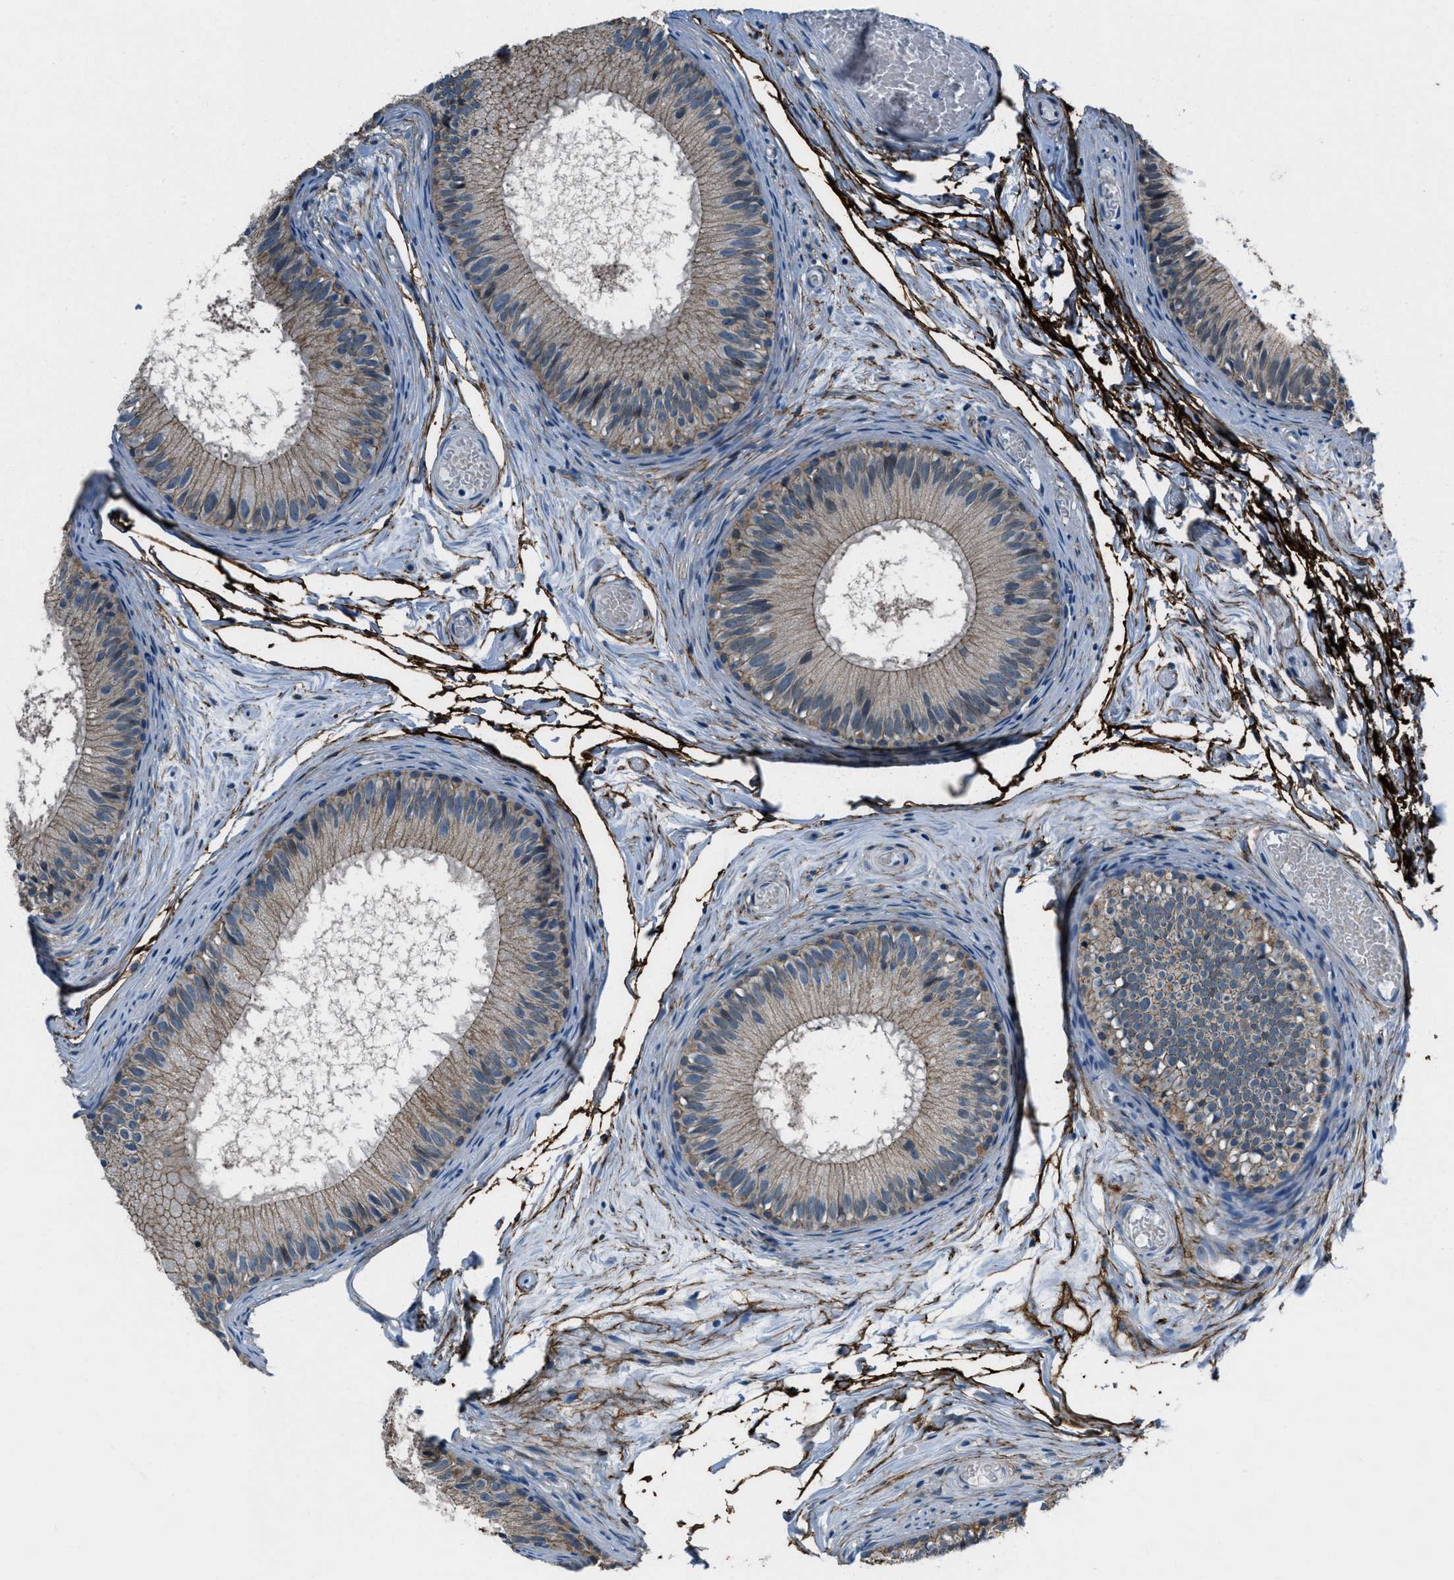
{"staining": {"intensity": "moderate", "quantity": ">75%", "location": "cytoplasmic/membranous"}, "tissue": "epididymis", "cell_type": "Glandular cells", "image_type": "normal", "snomed": [{"axis": "morphology", "description": "Normal tissue, NOS"}, {"axis": "topography", "description": "Epididymis"}], "caption": "Immunohistochemical staining of normal epididymis displays medium levels of moderate cytoplasmic/membranous expression in about >75% of glandular cells. (Brightfield microscopy of DAB IHC at high magnification).", "gene": "FBN1", "patient": {"sex": "male", "age": 46}}